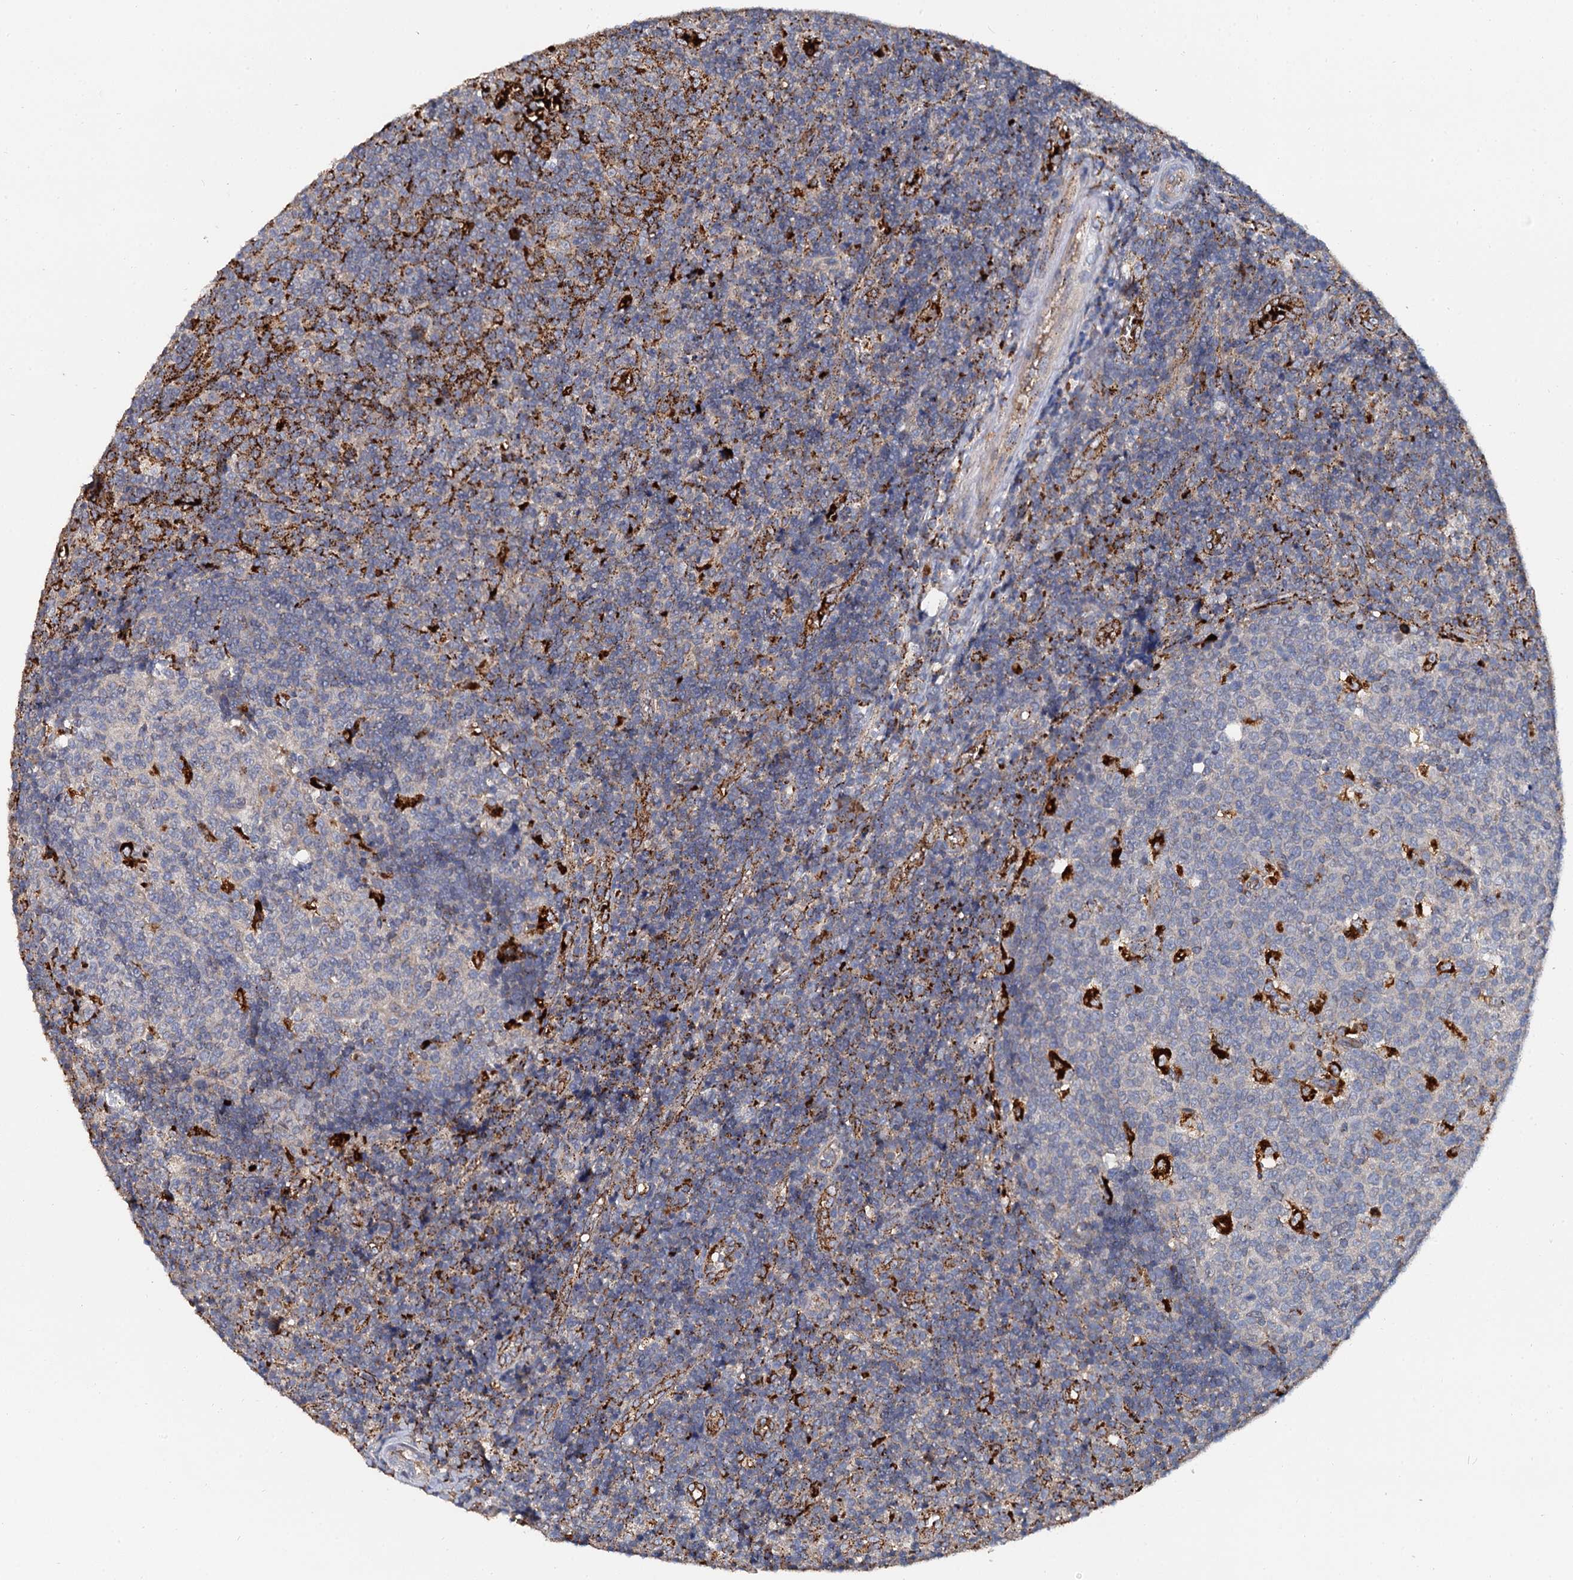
{"staining": {"intensity": "strong", "quantity": "<25%", "location": "cytoplasmic/membranous"}, "tissue": "tonsil", "cell_type": "Germinal center cells", "image_type": "normal", "snomed": [{"axis": "morphology", "description": "Normal tissue, NOS"}, {"axis": "topography", "description": "Tonsil"}], "caption": "IHC micrograph of unremarkable tonsil stained for a protein (brown), which reveals medium levels of strong cytoplasmic/membranous positivity in about <25% of germinal center cells.", "gene": "GBA1", "patient": {"sex": "female", "age": 19}}